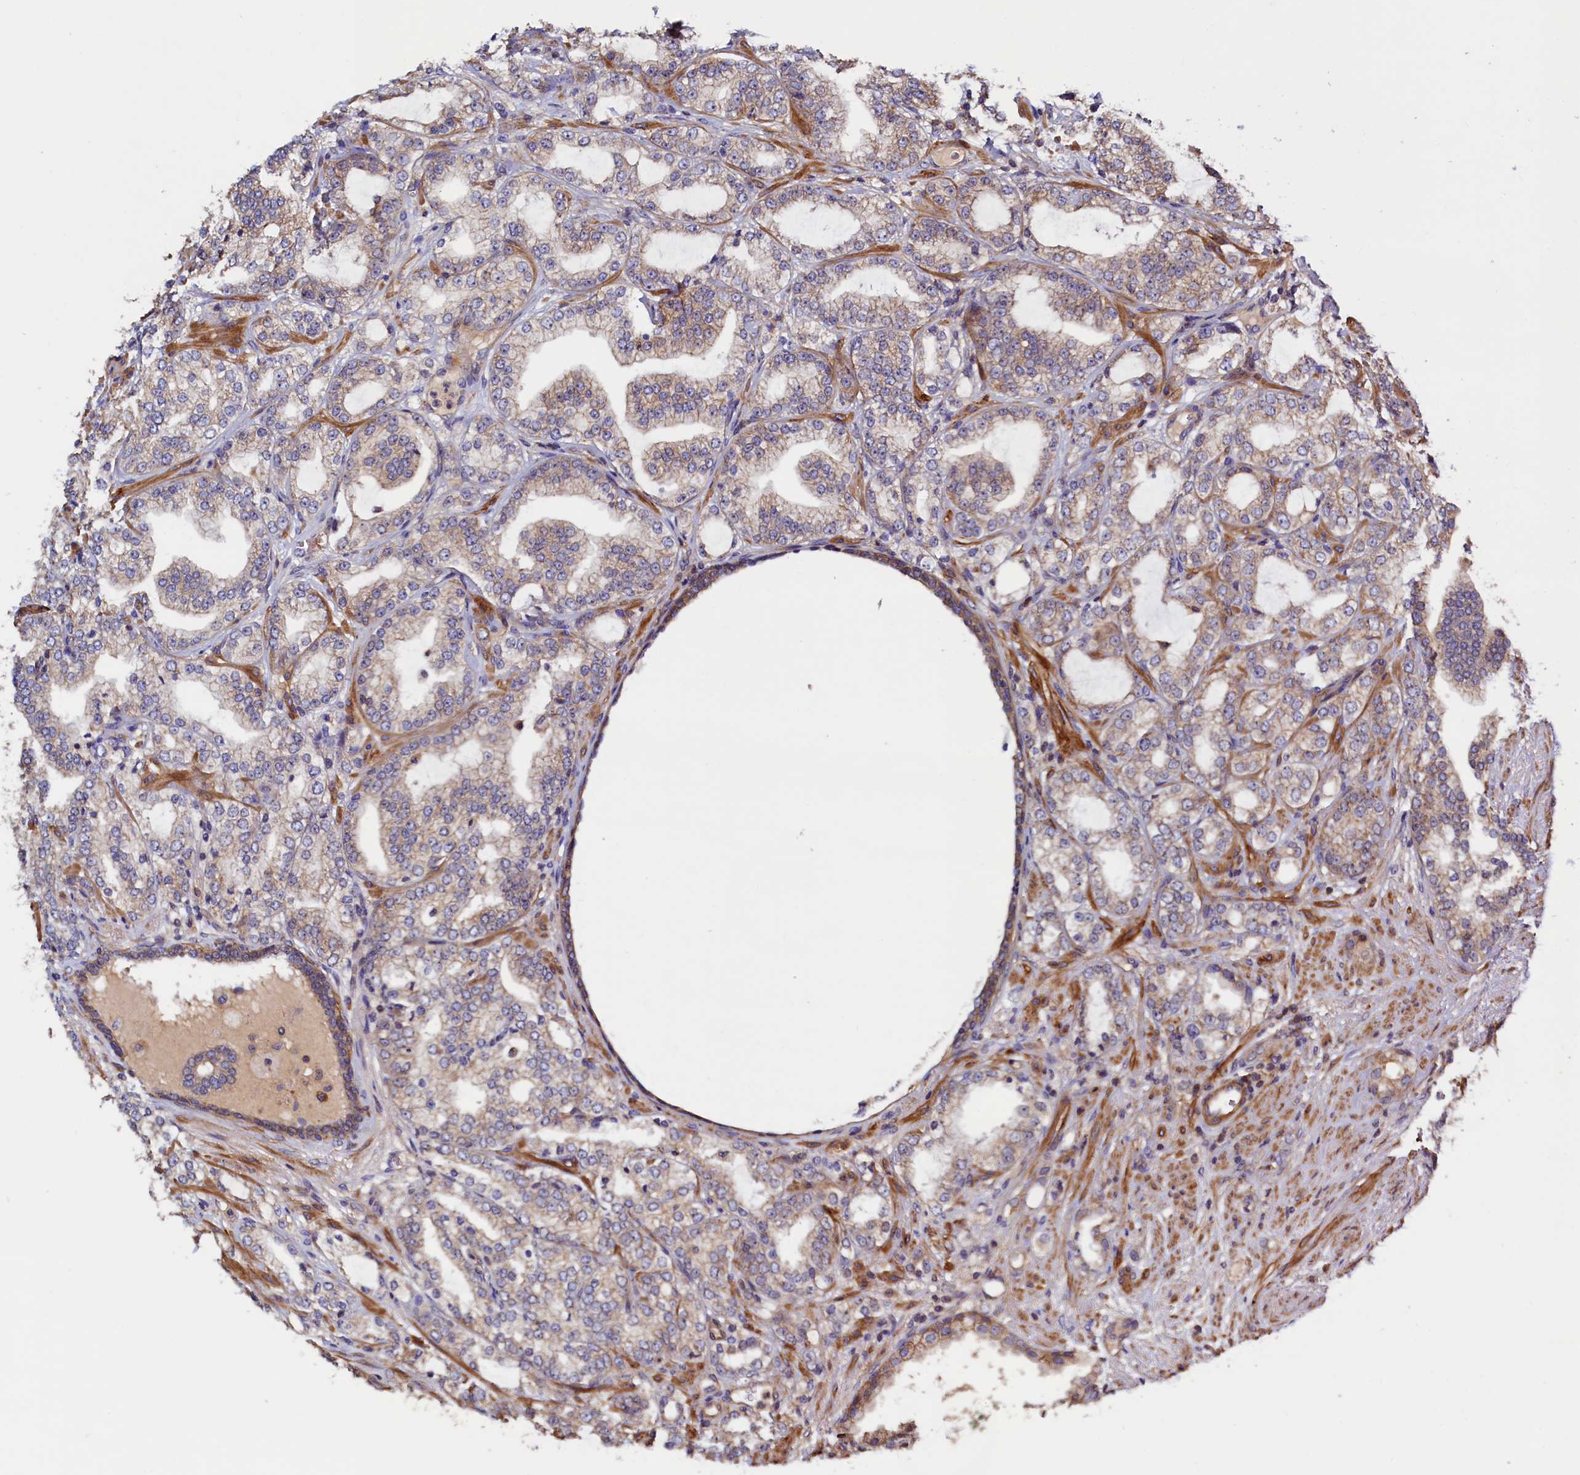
{"staining": {"intensity": "weak", "quantity": "25%-75%", "location": "cytoplasmic/membranous"}, "tissue": "prostate cancer", "cell_type": "Tumor cells", "image_type": "cancer", "snomed": [{"axis": "morphology", "description": "Adenocarcinoma, High grade"}, {"axis": "topography", "description": "Prostate"}], "caption": "There is low levels of weak cytoplasmic/membranous expression in tumor cells of high-grade adenocarcinoma (prostate), as demonstrated by immunohistochemical staining (brown color).", "gene": "DUOXA1", "patient": {"sex": "male", "age": 64}}